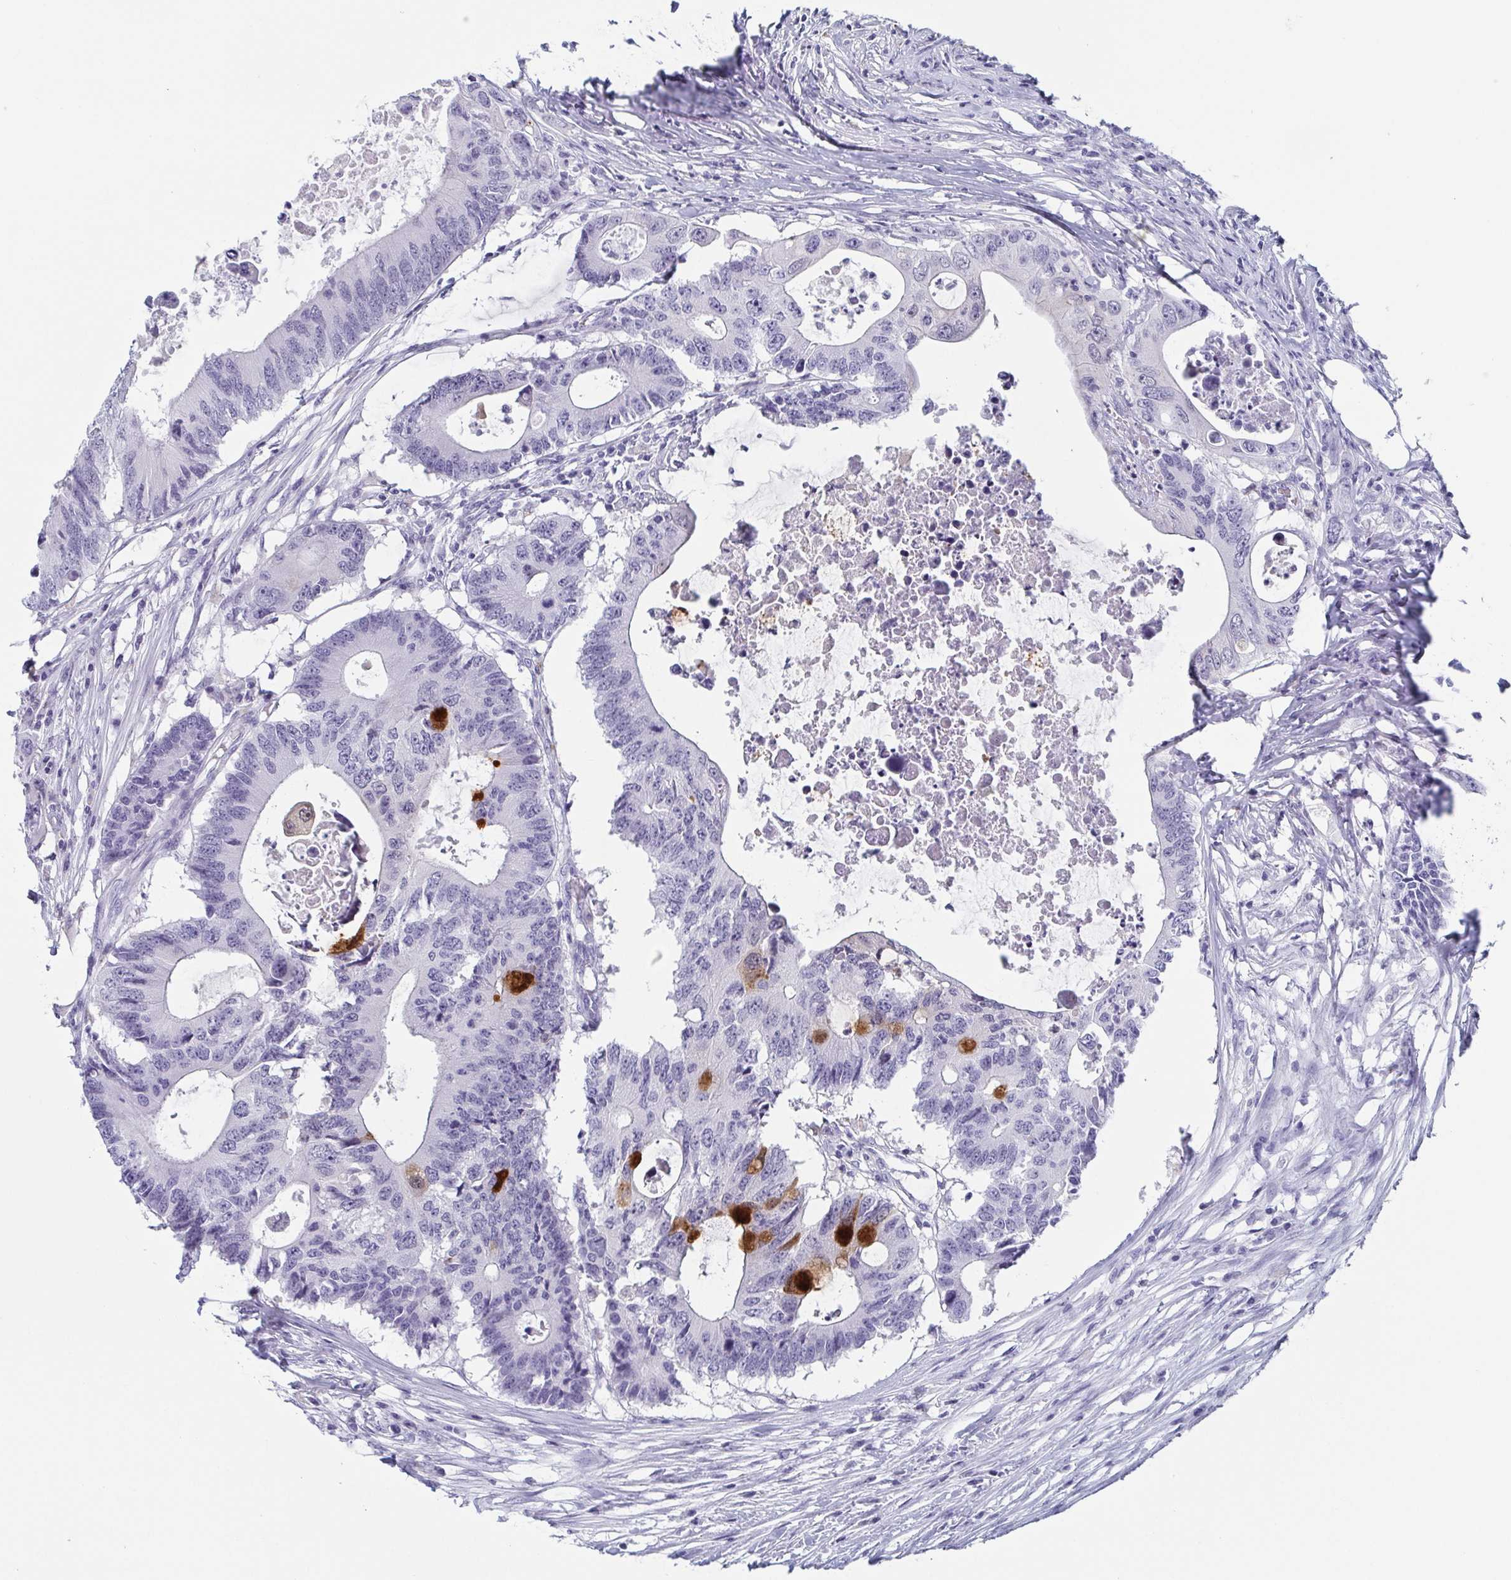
{"staining": {"intensity": "strong", "quantity": "<25%", "location": "cytoplasmic/membranous"}, "tissue": "colorectal cancer", "cell_type": "Tumor cells", "image_type": "cancer", "snomed": [{"axis": "morphology", "description": "Adenocarcinoma, NOS"}, {"axis": "topography", "description": "Colon"}], "caption": "The image displays staining of colorectal cancer (adenocarcinoma), revealing strong cytoplasmic/membranous protein expression (brown color) within tumor cells.", "gene": "REG4", "patient": {"sex": "male", "age": 71}}